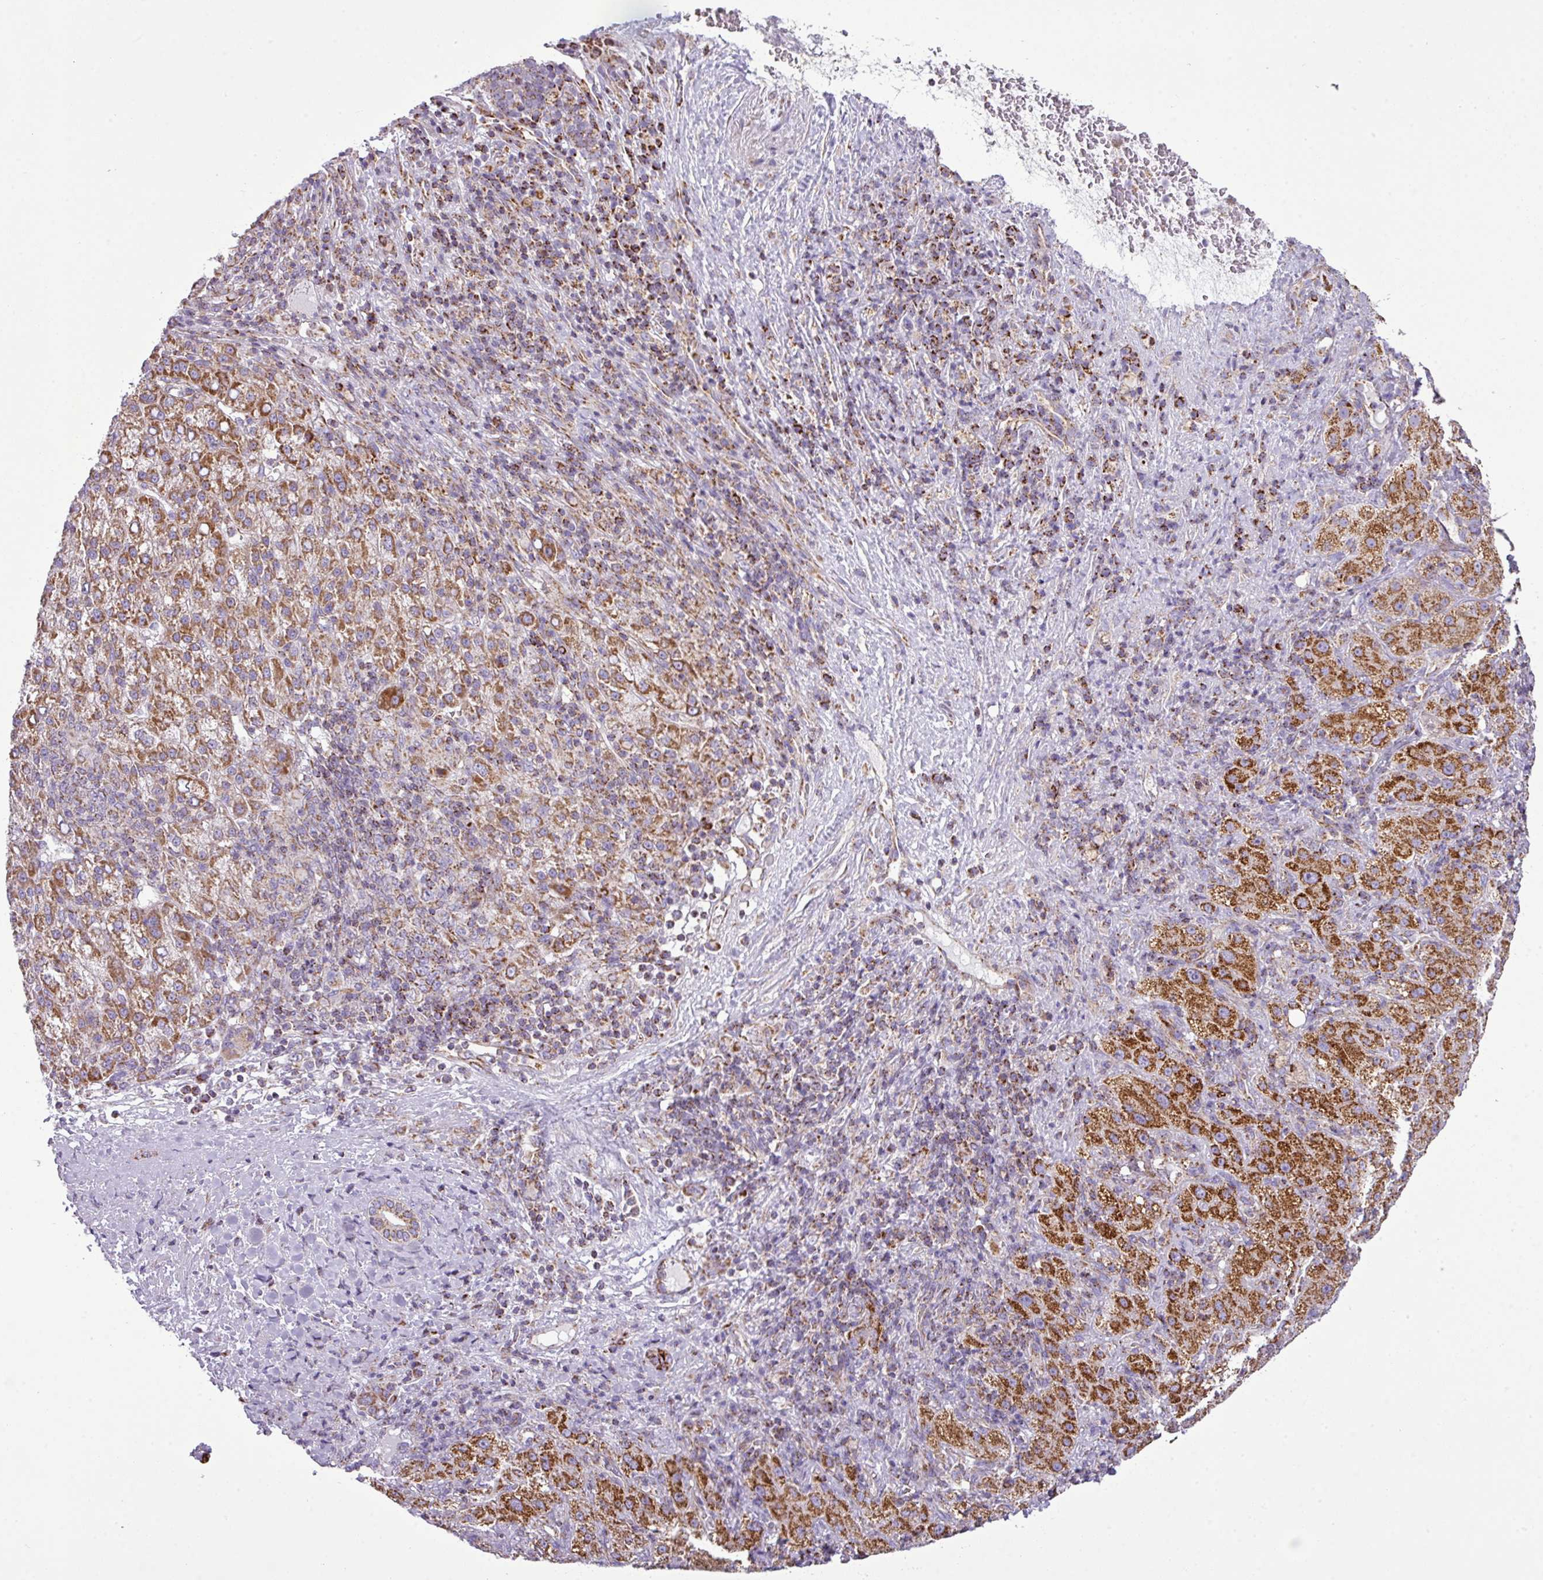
{"staining": {"intensity": "strong", "quantity": ">75%", "location": "cytoplasmic/membranous"}, "tissue": "liver cancer", "cell_type": "Tumor cells", "image_type": "cancer", "snomed": [{"axis": "morphology", "description": "Carcinoma, Hepatocellular, NOS"}, {"axis": "topography", "description": "Liver"}], "caption": "Immunohistochemical staining of human hepatocellular carcinoma (liver) exhibits high levels of strong cytoplasmic/membranous positivity in about >75% of tumor cells.", "gene": "ZNF81", "patient": {"sex": "female", "age": 58}}